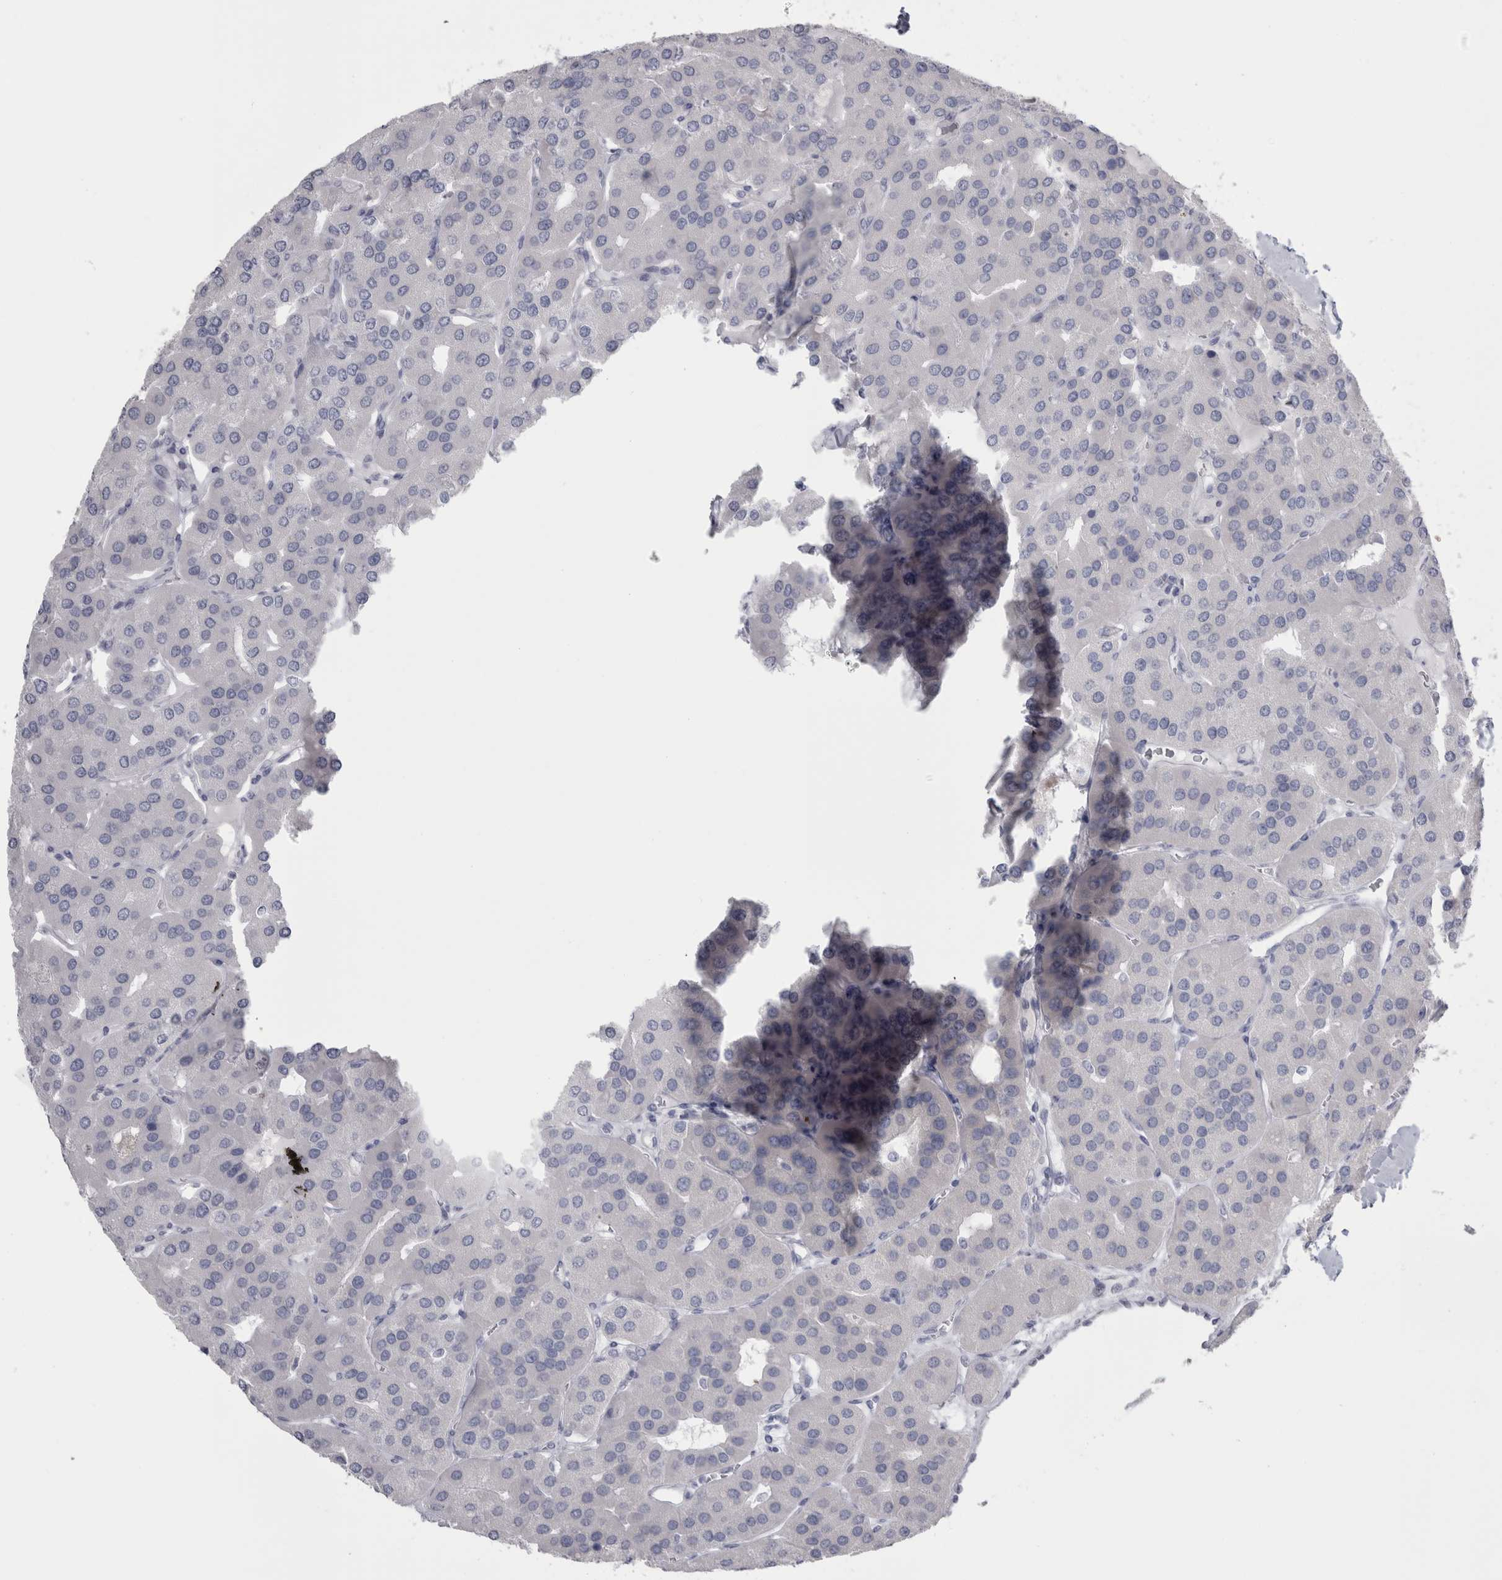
{"staining": {"intensity": "negative", "quantity": "none", "location": "none"}, "tissue": "parathyroid gland", "cell_type": "Glandular cells", "image_type": "normal", "snomed": [{"axis": "morphology", "description": "Normal tissue, NOS"}, {"axis": "morphology", "description": "Adenoma, NOS"}, {"axis": "topography", "description": "Parathyroid gland"}], "caption": "Normal parathyroid gland was stained to show a protein in brown. There is no significant staining in glandular cells.", "gene": "MSMB", "patient": {"sex": "female", "age": 86}}